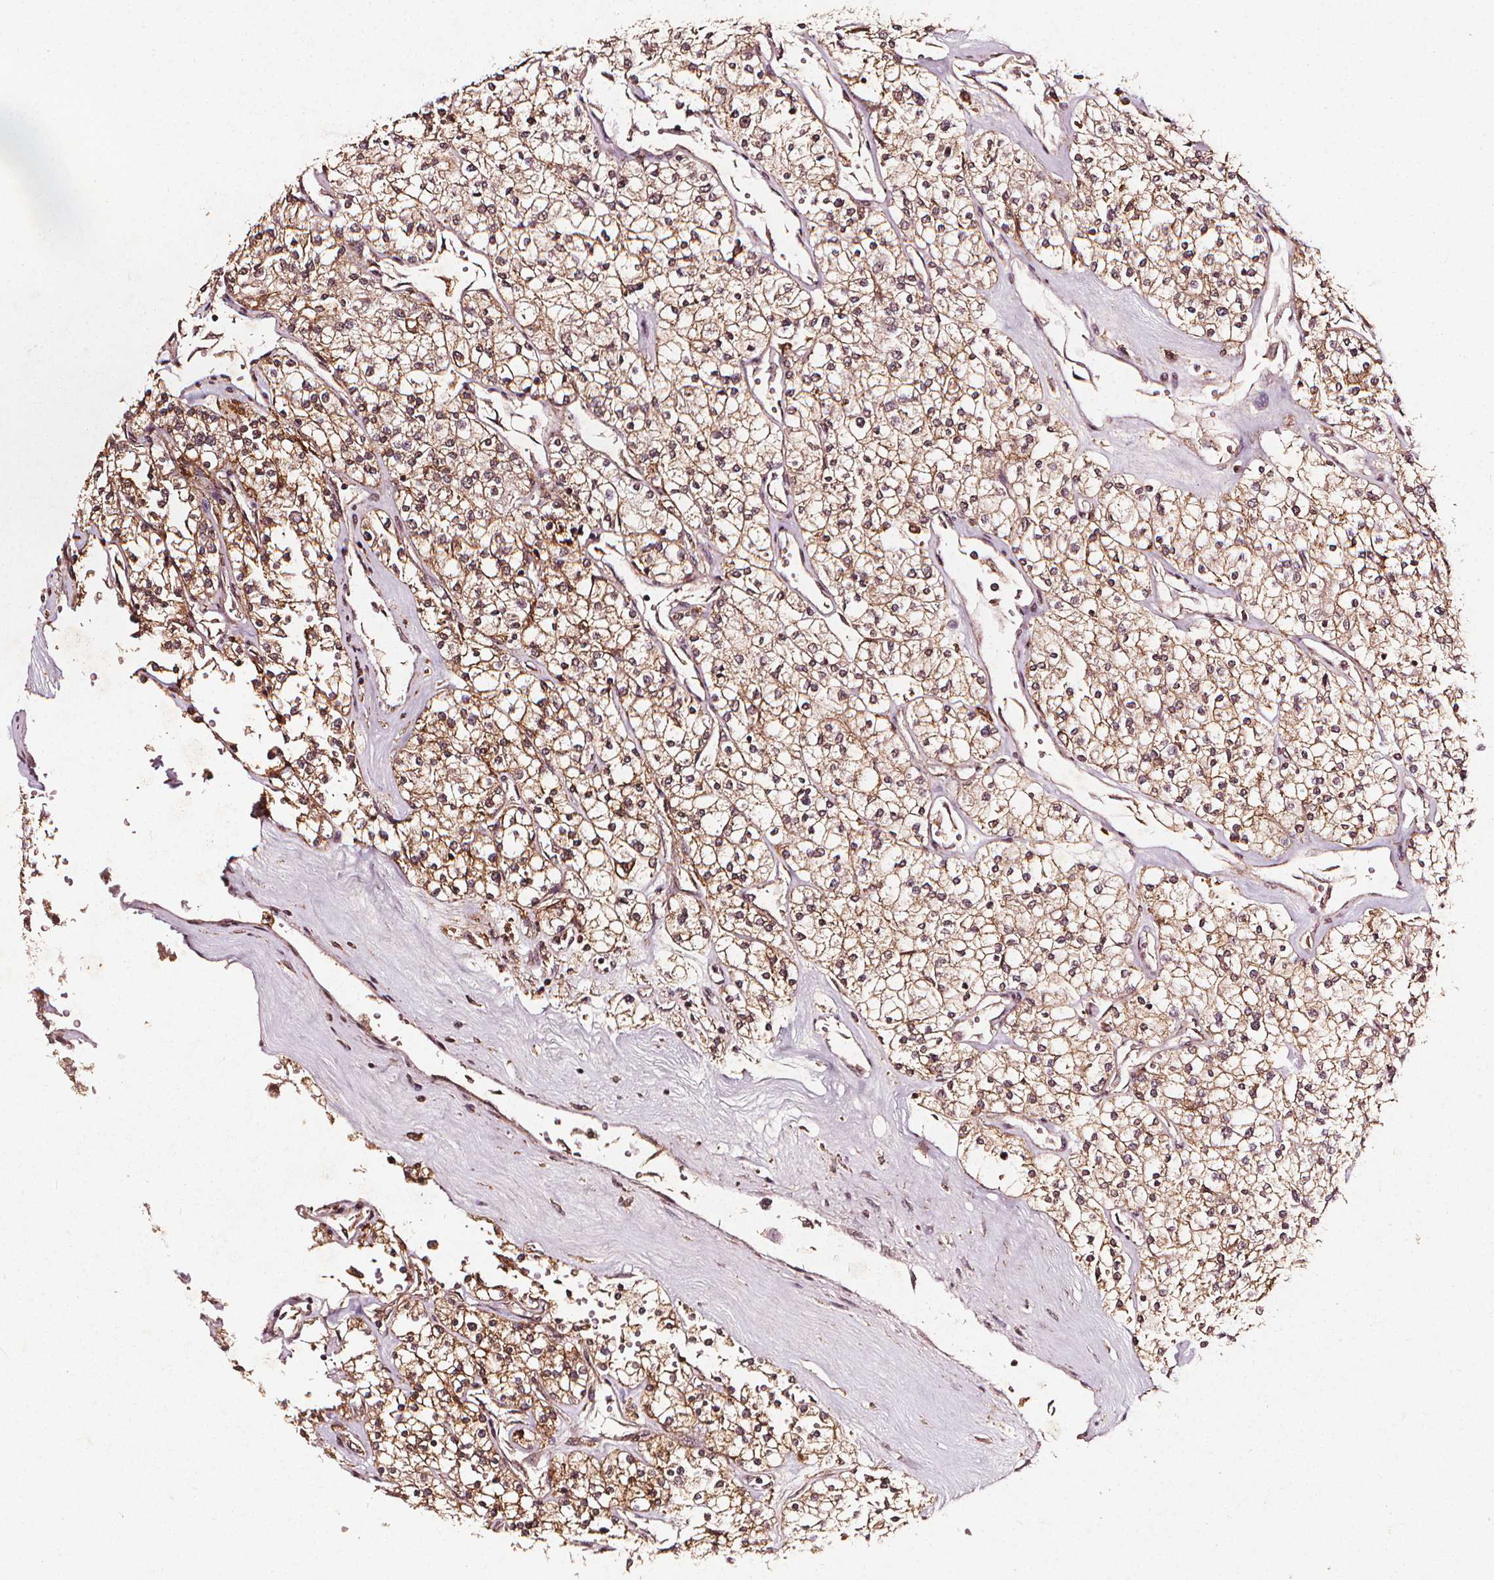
{"staining": {"intensity": "moderate", "quantity": ">75%", "location": "cytoplasmic/membranous"}, "tissue": "renal cancer", "cell_type": "Tumor cells", "image_type": "cancer", "snomed": [{"axis": "morphology", "description": "Adenocarcinoma, NOS"}, {"axis": "topography", "description": "Kidney"}], "caption": "DAB immunohistochemical staining of renal cancer (adenocarcinoma) exhibits moderate cytoplasmic/membranous protein positivity in approximately >75% of tumor cells.", "gene": "ABCA1", "patient": {"sex": "male", "age": 80}}